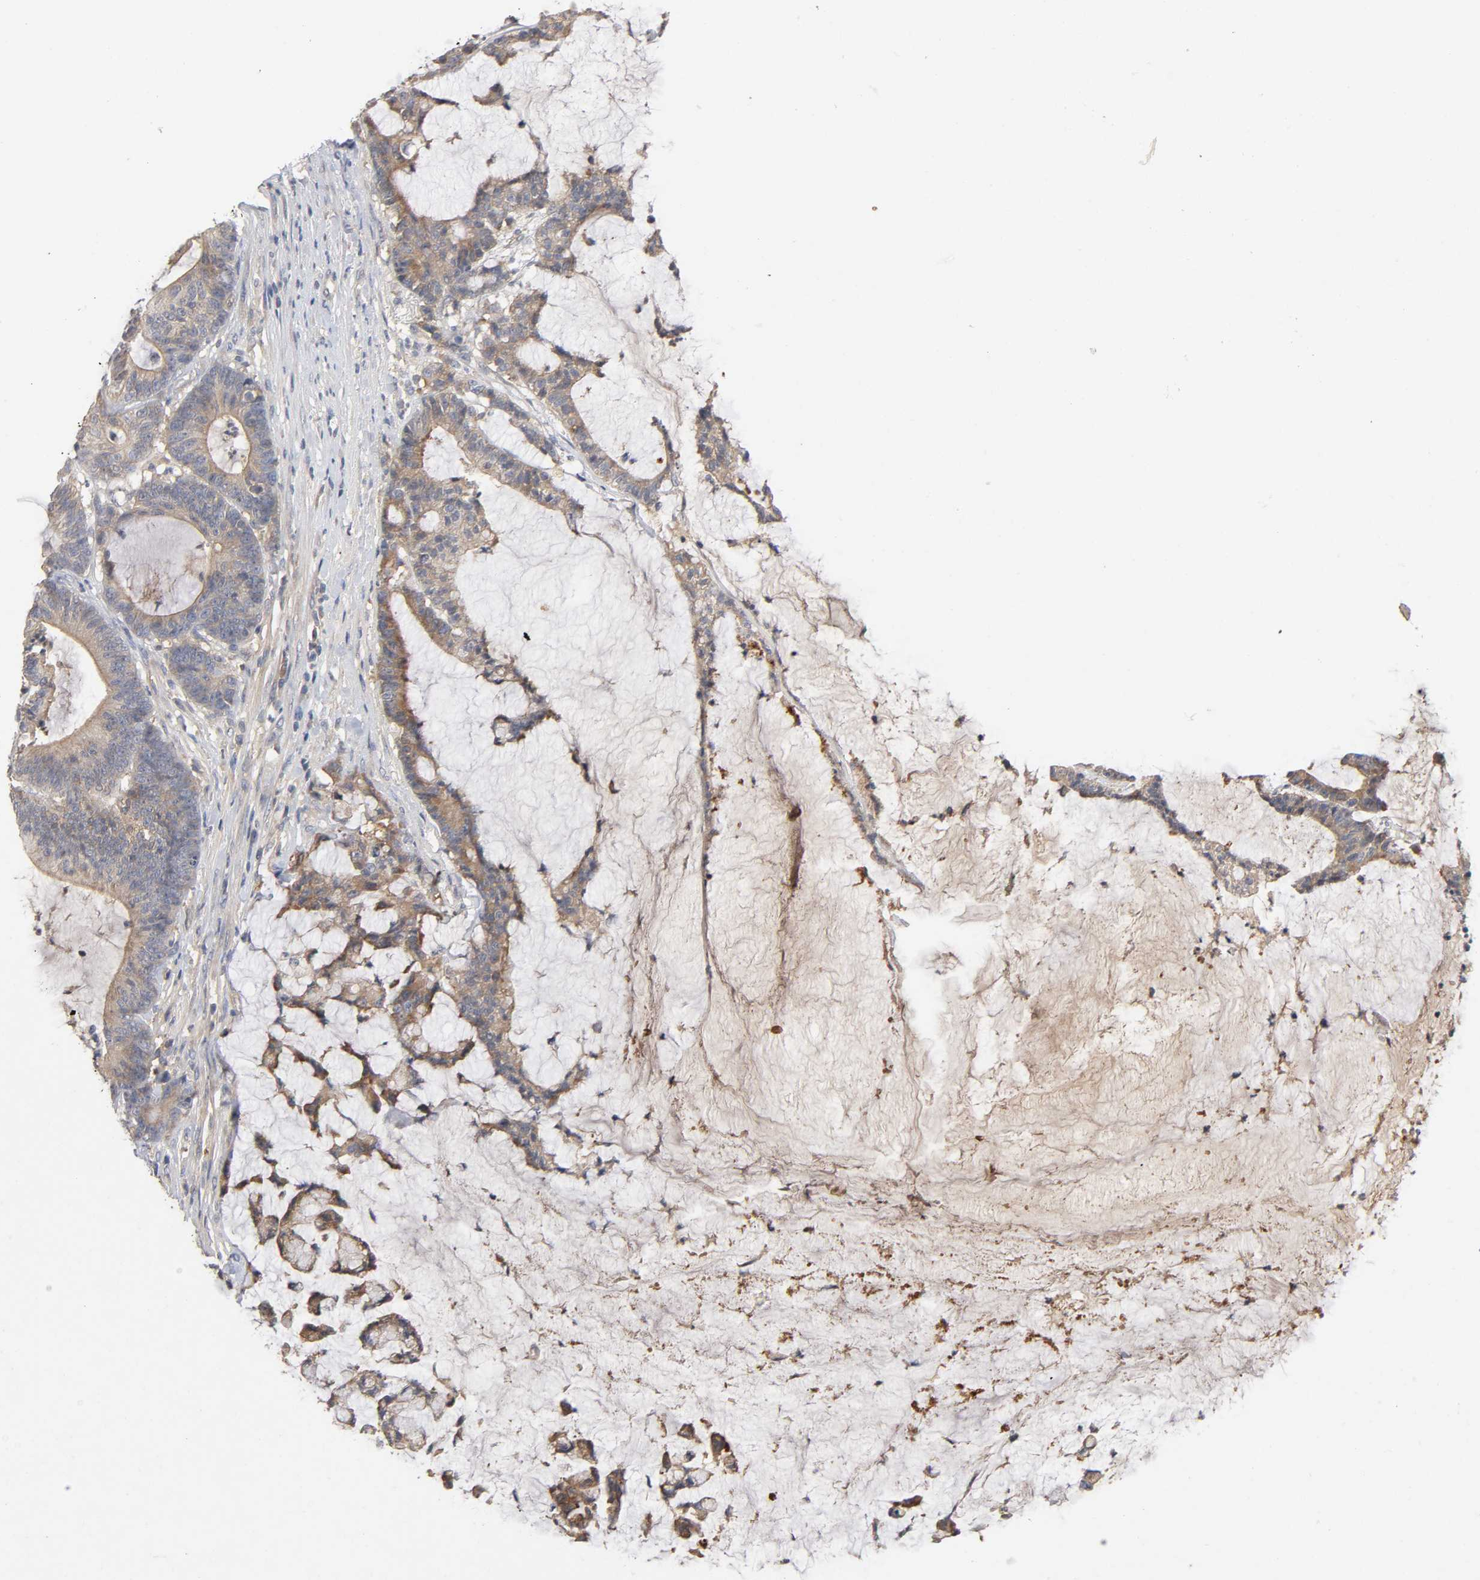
{"staining": {"intensity": "moderate", "quantity": ">75%", "location": "cytoplasmic/membranous"}, "tissue": "colorectal cancer", "cell_type": "Tumor cells", "image_type": "cancer", "snomed": [{"axis": "morphology", "description": "Adenocarcinoma, NOS"}, {"axis": "topography", "description": "Colon"}], "caption": "Colorectal cancer stained with a protein marker shows moderate staining in tumor cells.", "gene": "CPB2", "patient": {"sex": "female", "age": 84}}